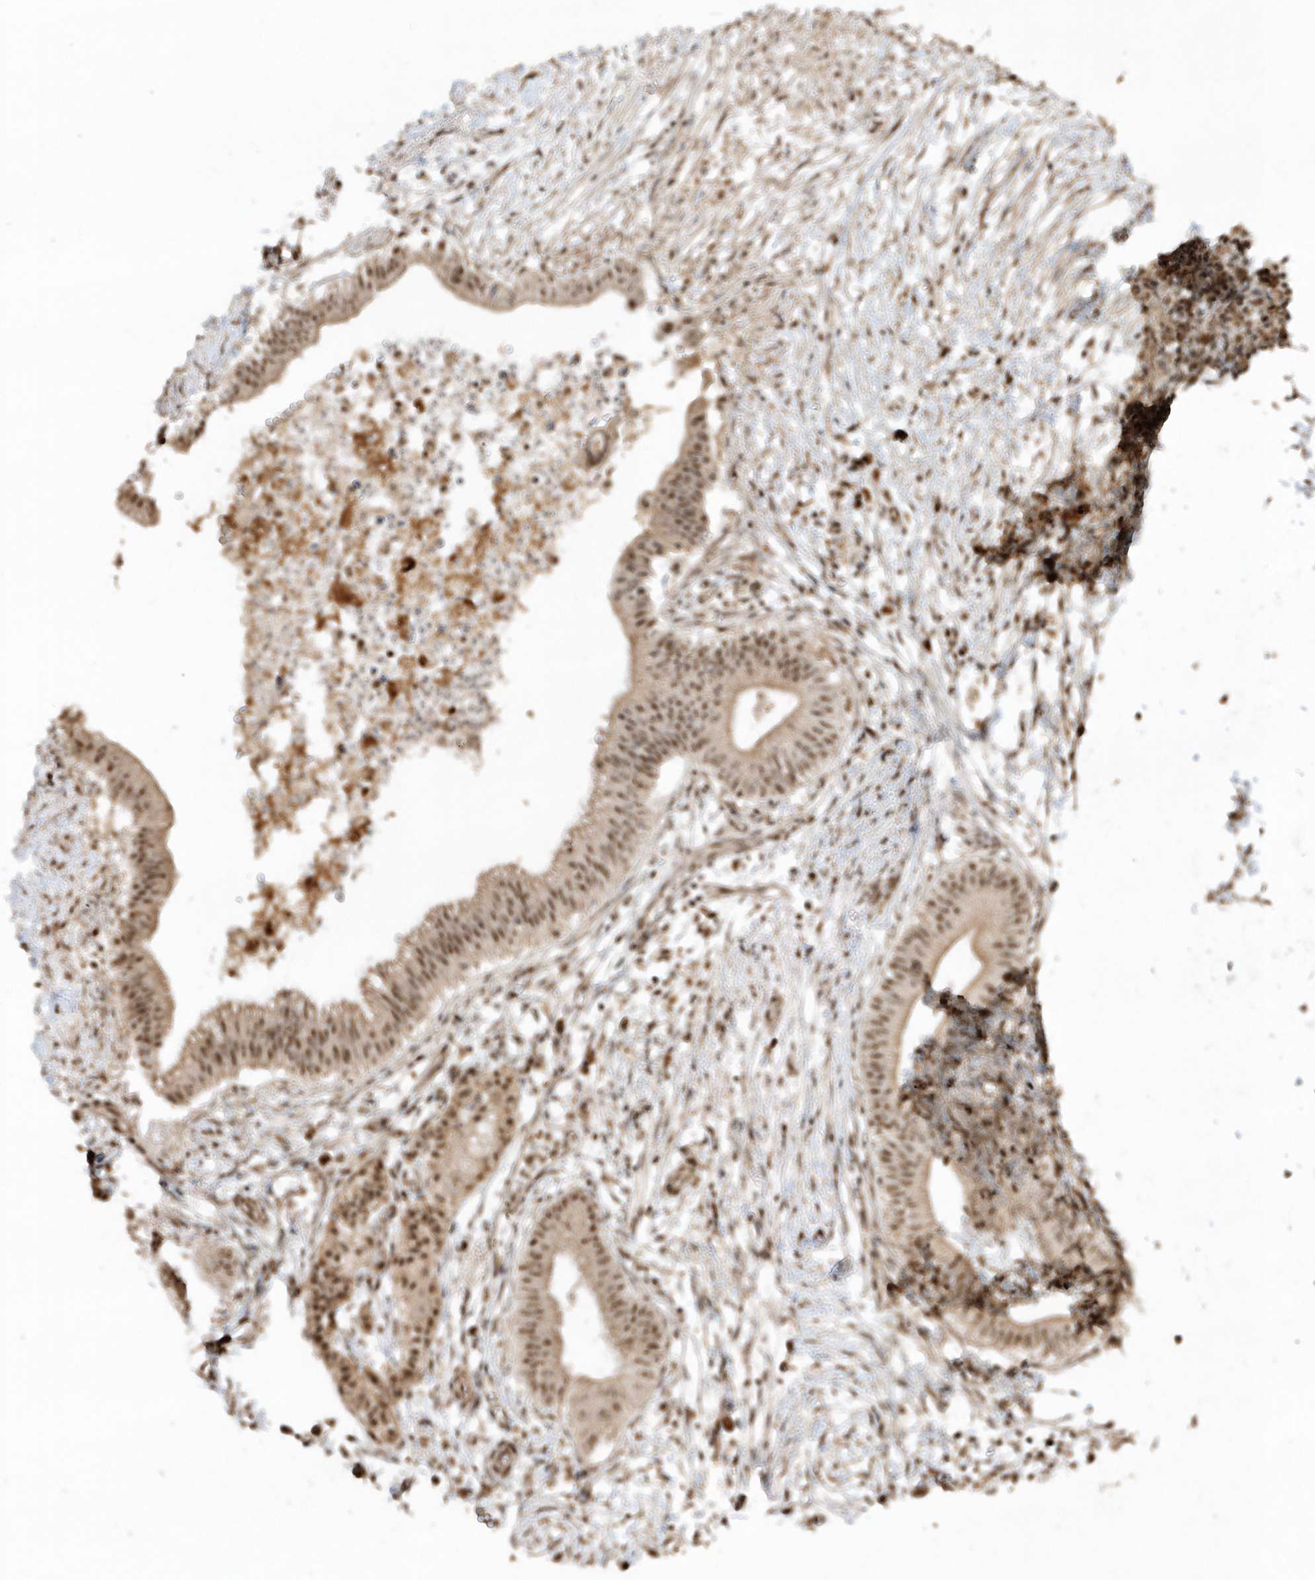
{"staining": {"intensity": "moderate", "quantity": ">75%", "location": "nuclear"}, "tissue": "pancreatic cancer", "cell_type": "Tumor cells", "image_type": "cancer", "snomed": [{"axis": "morphology", "description": "Adenocarcinoma, NOS"}, {"axis": "topography", "description": "Pancreas"}], "caption": "Immunohistochemistry (IHC) image of human pancreatic adenocarcinoma stained for a protein (brown), which shows medium levels of moderate nuclear positivity in approximately >75% of tumor cells.", "gene": "POLR3B", "patient": {"sex": "male", "age": 68}}